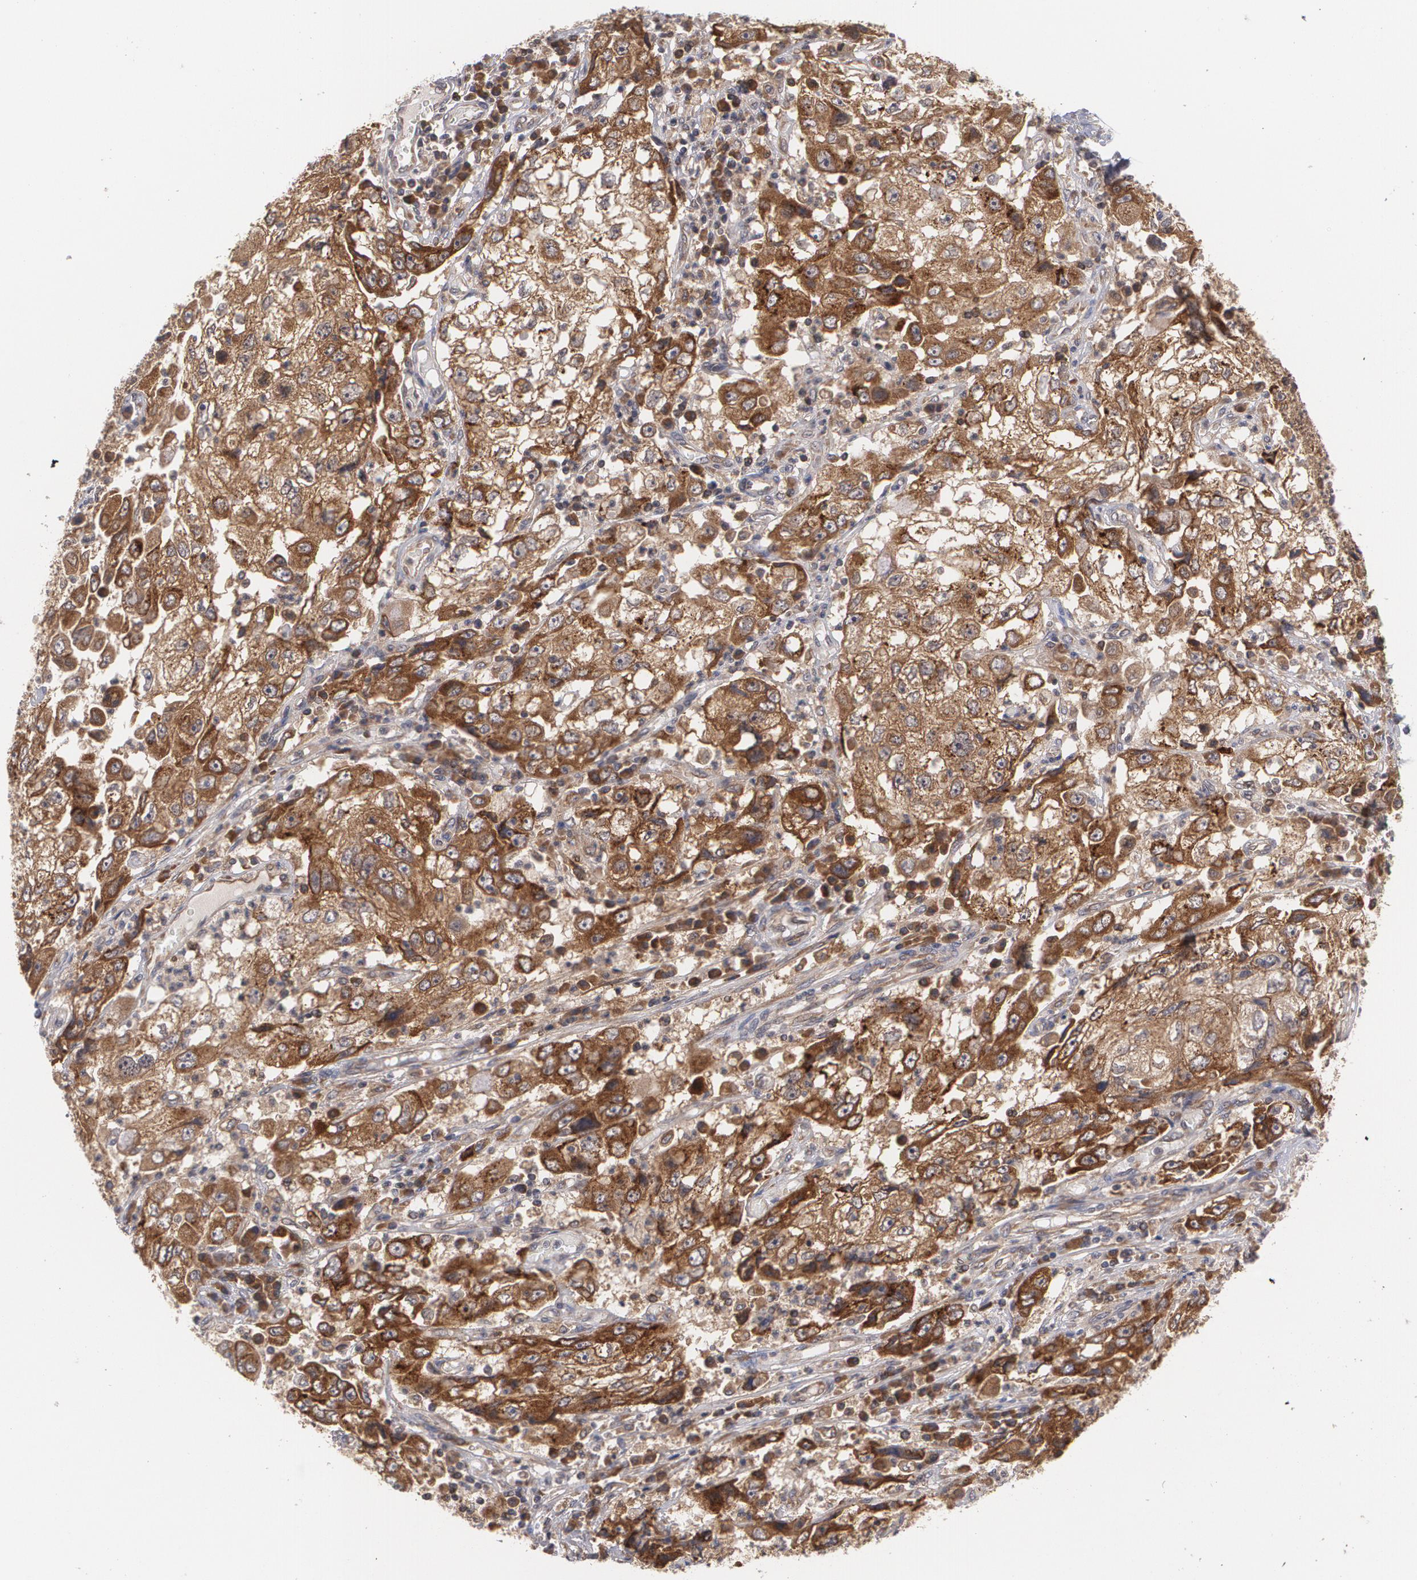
{"staining": {"intensity": "moderate", "quantity": ">75%", "location": "cytoplasmic/membranous"}, "tissue": "cervical cancer", "cell_type": "Tumor cells", "image_type": "cancer", "snomed": [{"axis": "morphology", "description": "Squamous cell carcinoma, NOS"}, {"axis": "topography", "description": "Cervix"}], "caption": "IHC histopathology image of neoplastic tissue: human cervical squamous cell carcinoma stained using immunohistochemistry exhibits medium levels of moderate protein expression localized specifically in the cytoplasmic/membranous of tumor cells, appearing as a cytoplasmic/membranous brown color.", "gene": "BMP6", "patient": {"sex": "female", "age": 36}}